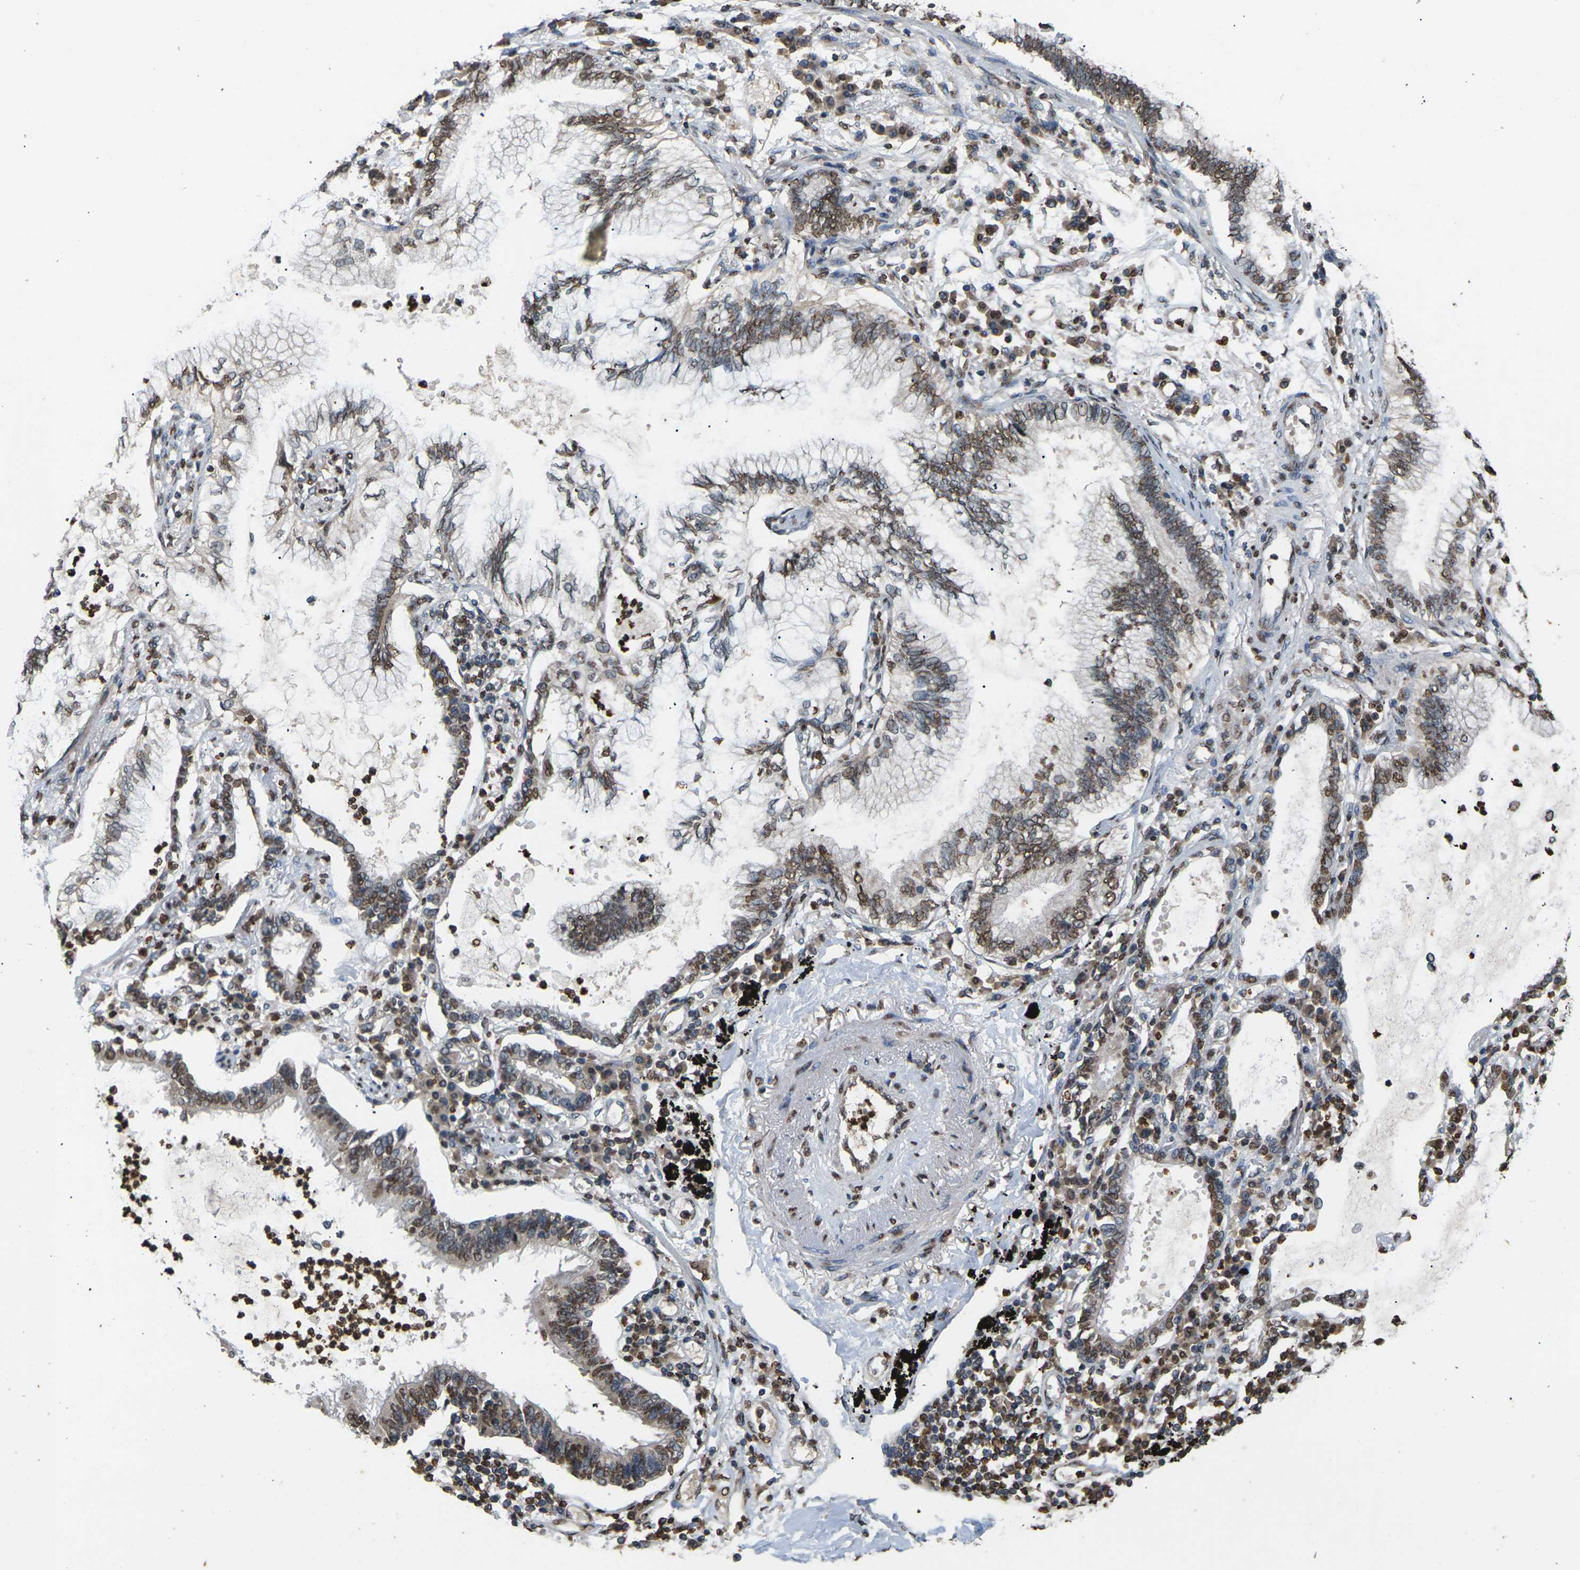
{"staining": {"intensity": "moderate", "quantity": ">75%", "location": "nuclear"}, "tissue": "lung cancer", "cell_type": "Tumor cells", "image_type": "cancer", "snomed": [{"axis": "morphology", "description": "Normal tissue, NOS"}, {"axis": "morphology", "description": "Adenocarcinoma, NOS"}, {"axis": "topography", "description": "Bronchus"}, {"axis": "topography", "description": "Lung"}], "caption": "Adenocarcinoma (lung) stained for a protein exhibits moderate nuclear positivity in tumor cells.", "gene": "EMSY", "patient": {"sex": "female", "age": 70}}